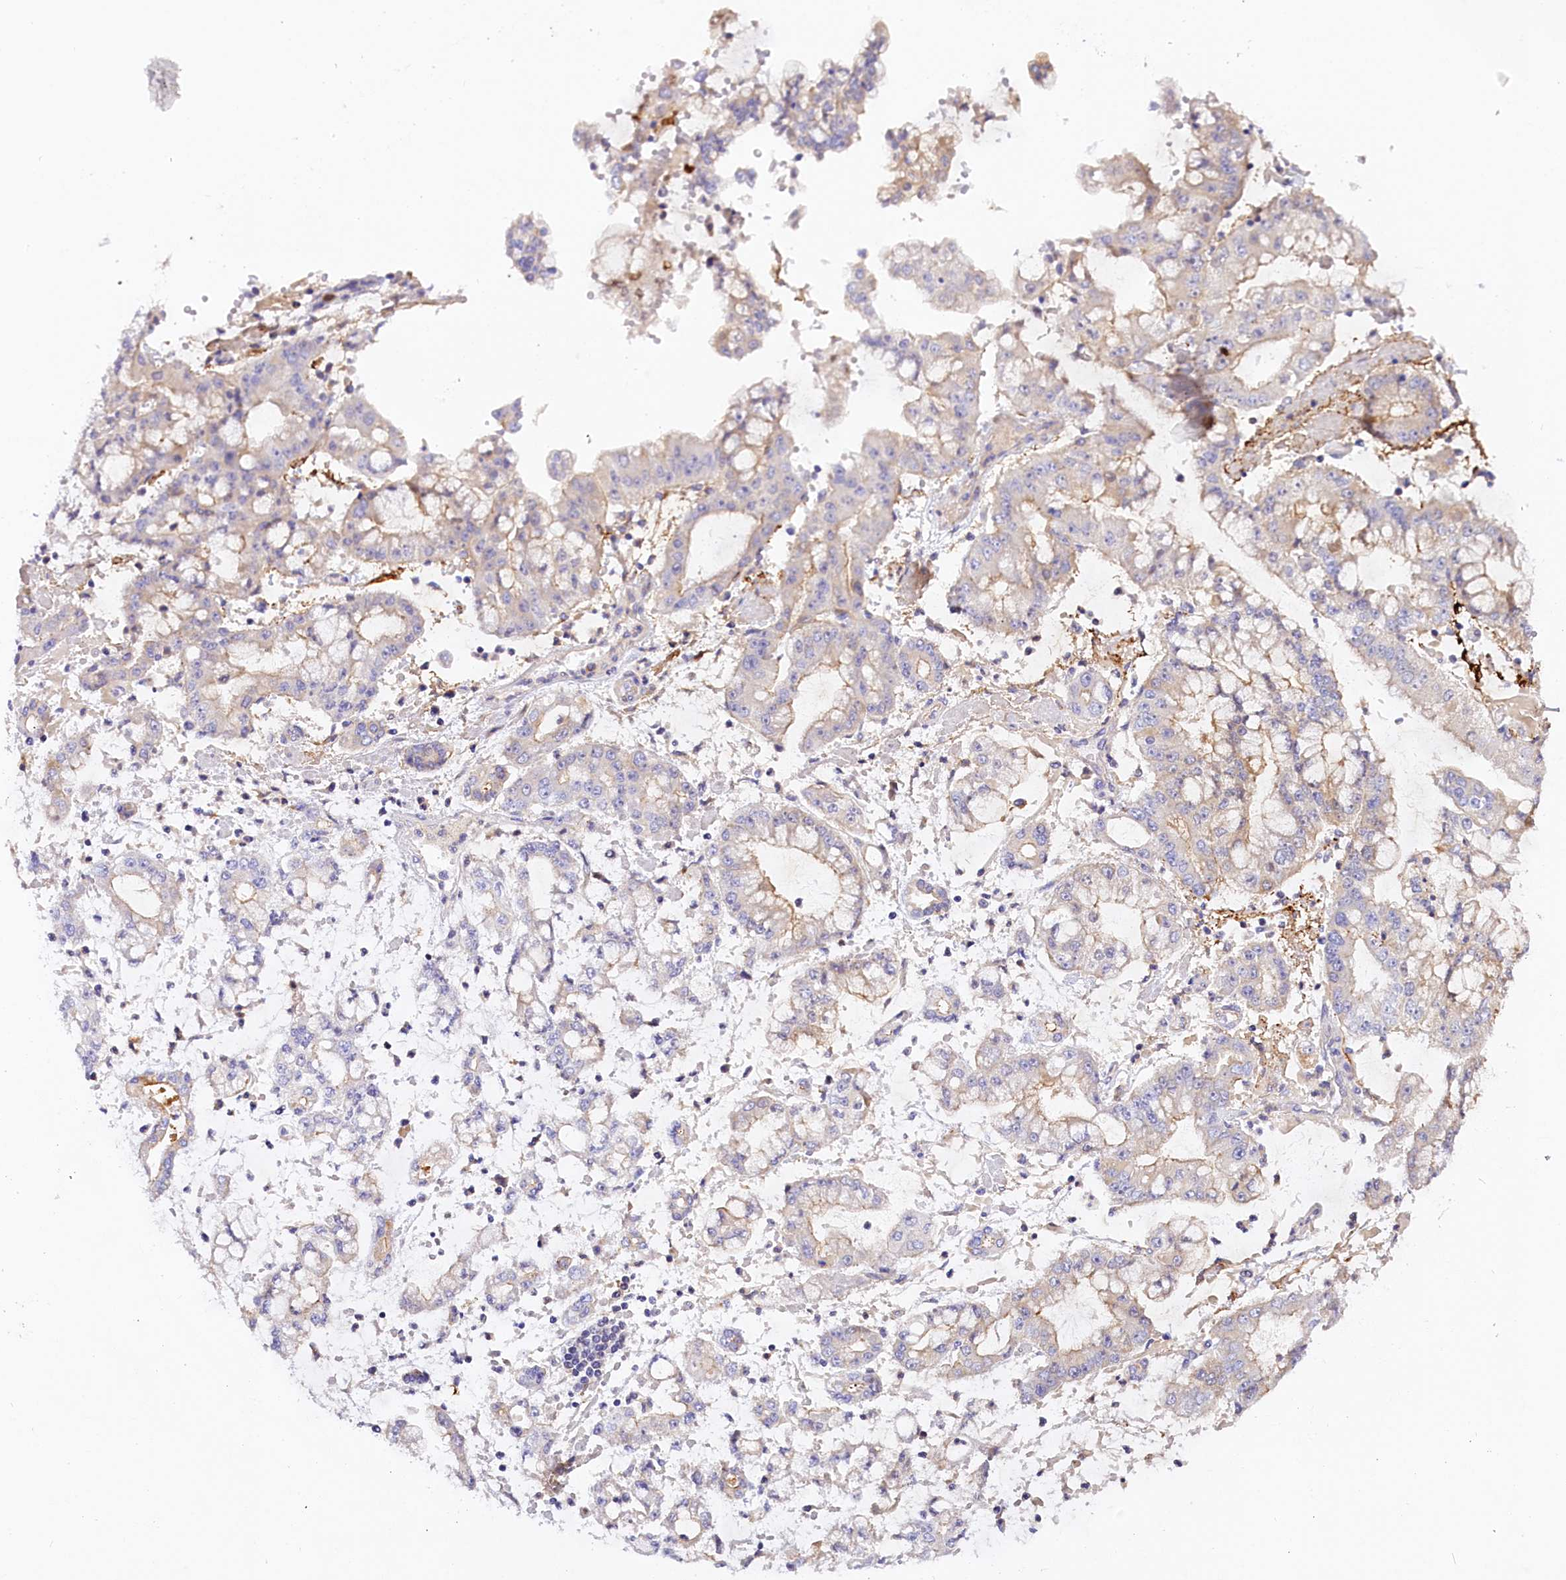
{"staining": {"intensity": "negative", "quantity": "none", "location": "none"}, "tissue": "stomach cancer", "cell_type": "Tumor cells", "image_type": "cancer", "snomed": [{"axis": "morphology", "description": "Adenocarcinoma, NOS"}, {"axis": "topography", "description": "Stomach"}], "caption": "This is a micrograph of immunohistochemistry (IHC) staining of stomach cancer, which shows no positivity in tumor cells.", "gene": "KATNB1", "patient": {"sex": "male", "age": 76}}